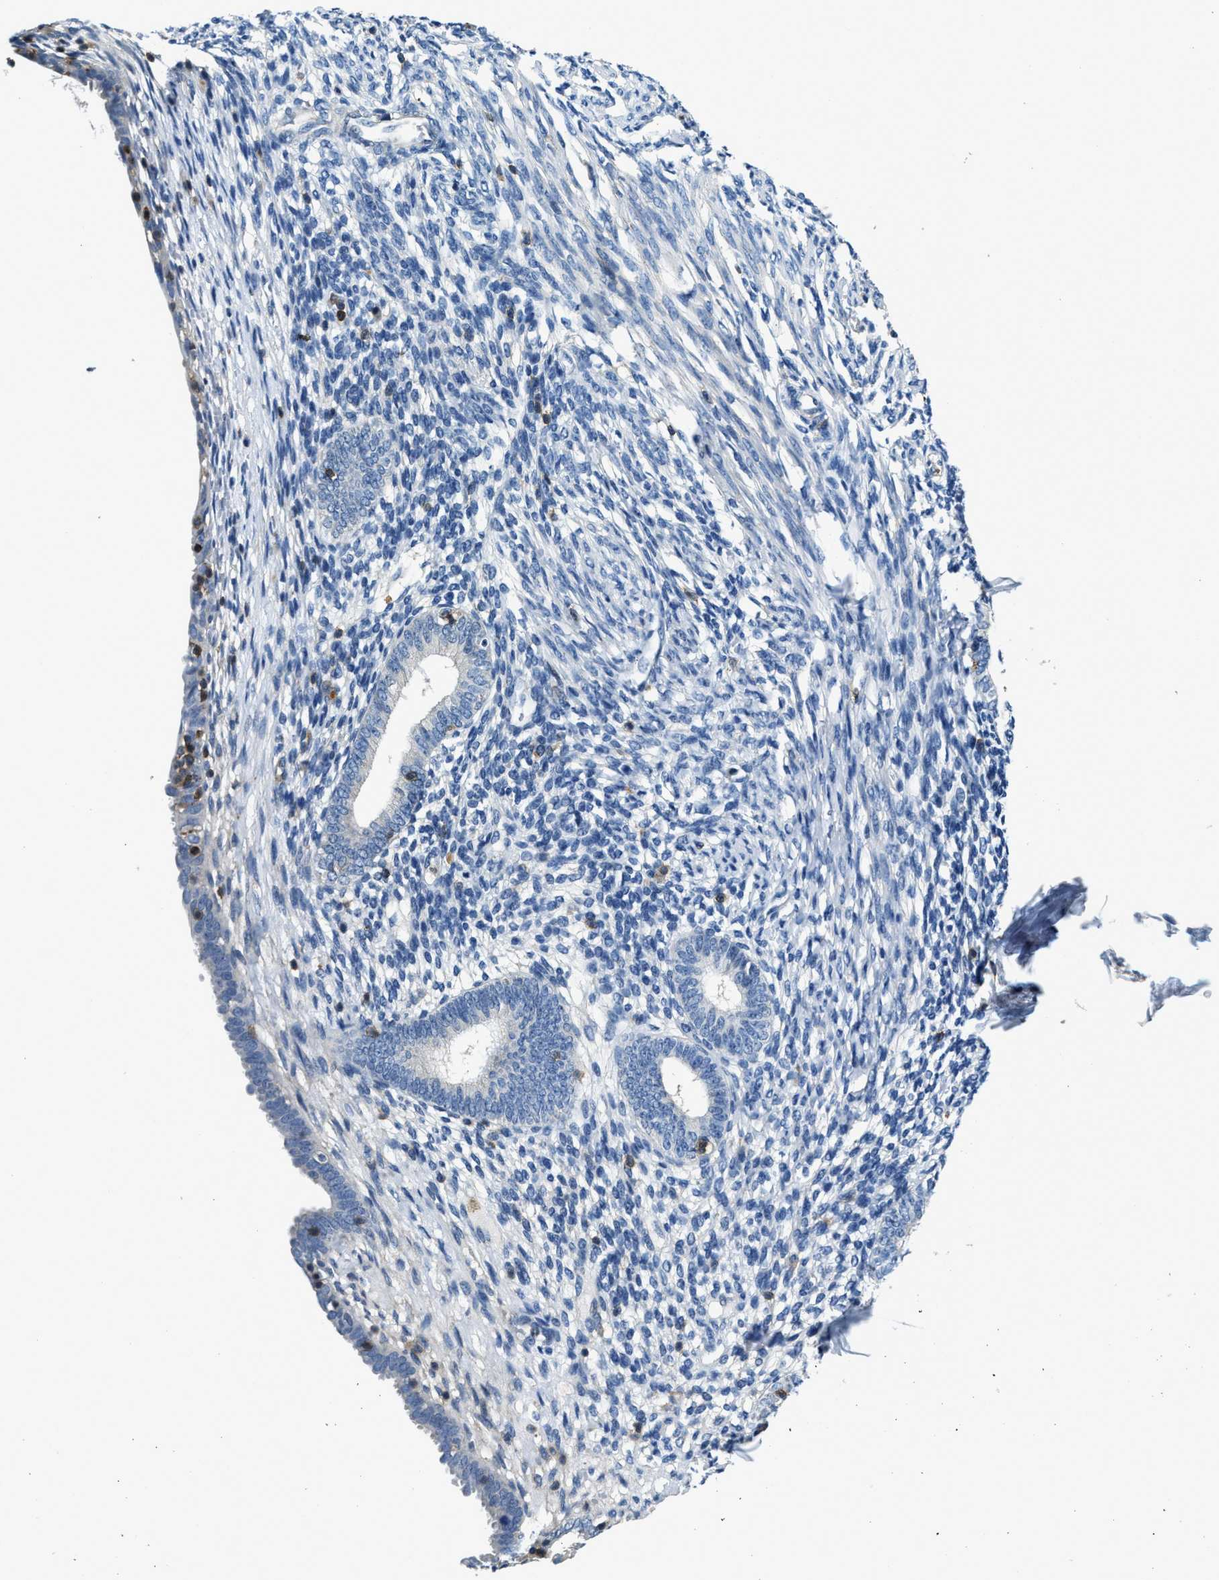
{"staining": {"intensity": "negative", "quantity": "none", "location": "none"}, "tissue": "endometrium", "cell_type": "Cells in endometrial stroma", "image_type": "normal", "snomed": [{"axis": "morphology", "description": "Normal tissue, NOS"}, {"axis": "morphology", "description": "Adenocarcinoma, NOS"}, {"axis": "topography", "description": "Endometrium"}], "caption": "Human endometrium stained for a protein using immunohistochemistry (IHC) exhibits no staining in cells in endometrial stroma.", "gene": "MYO1G", "patient": {"sex": "female", "age": 57}}